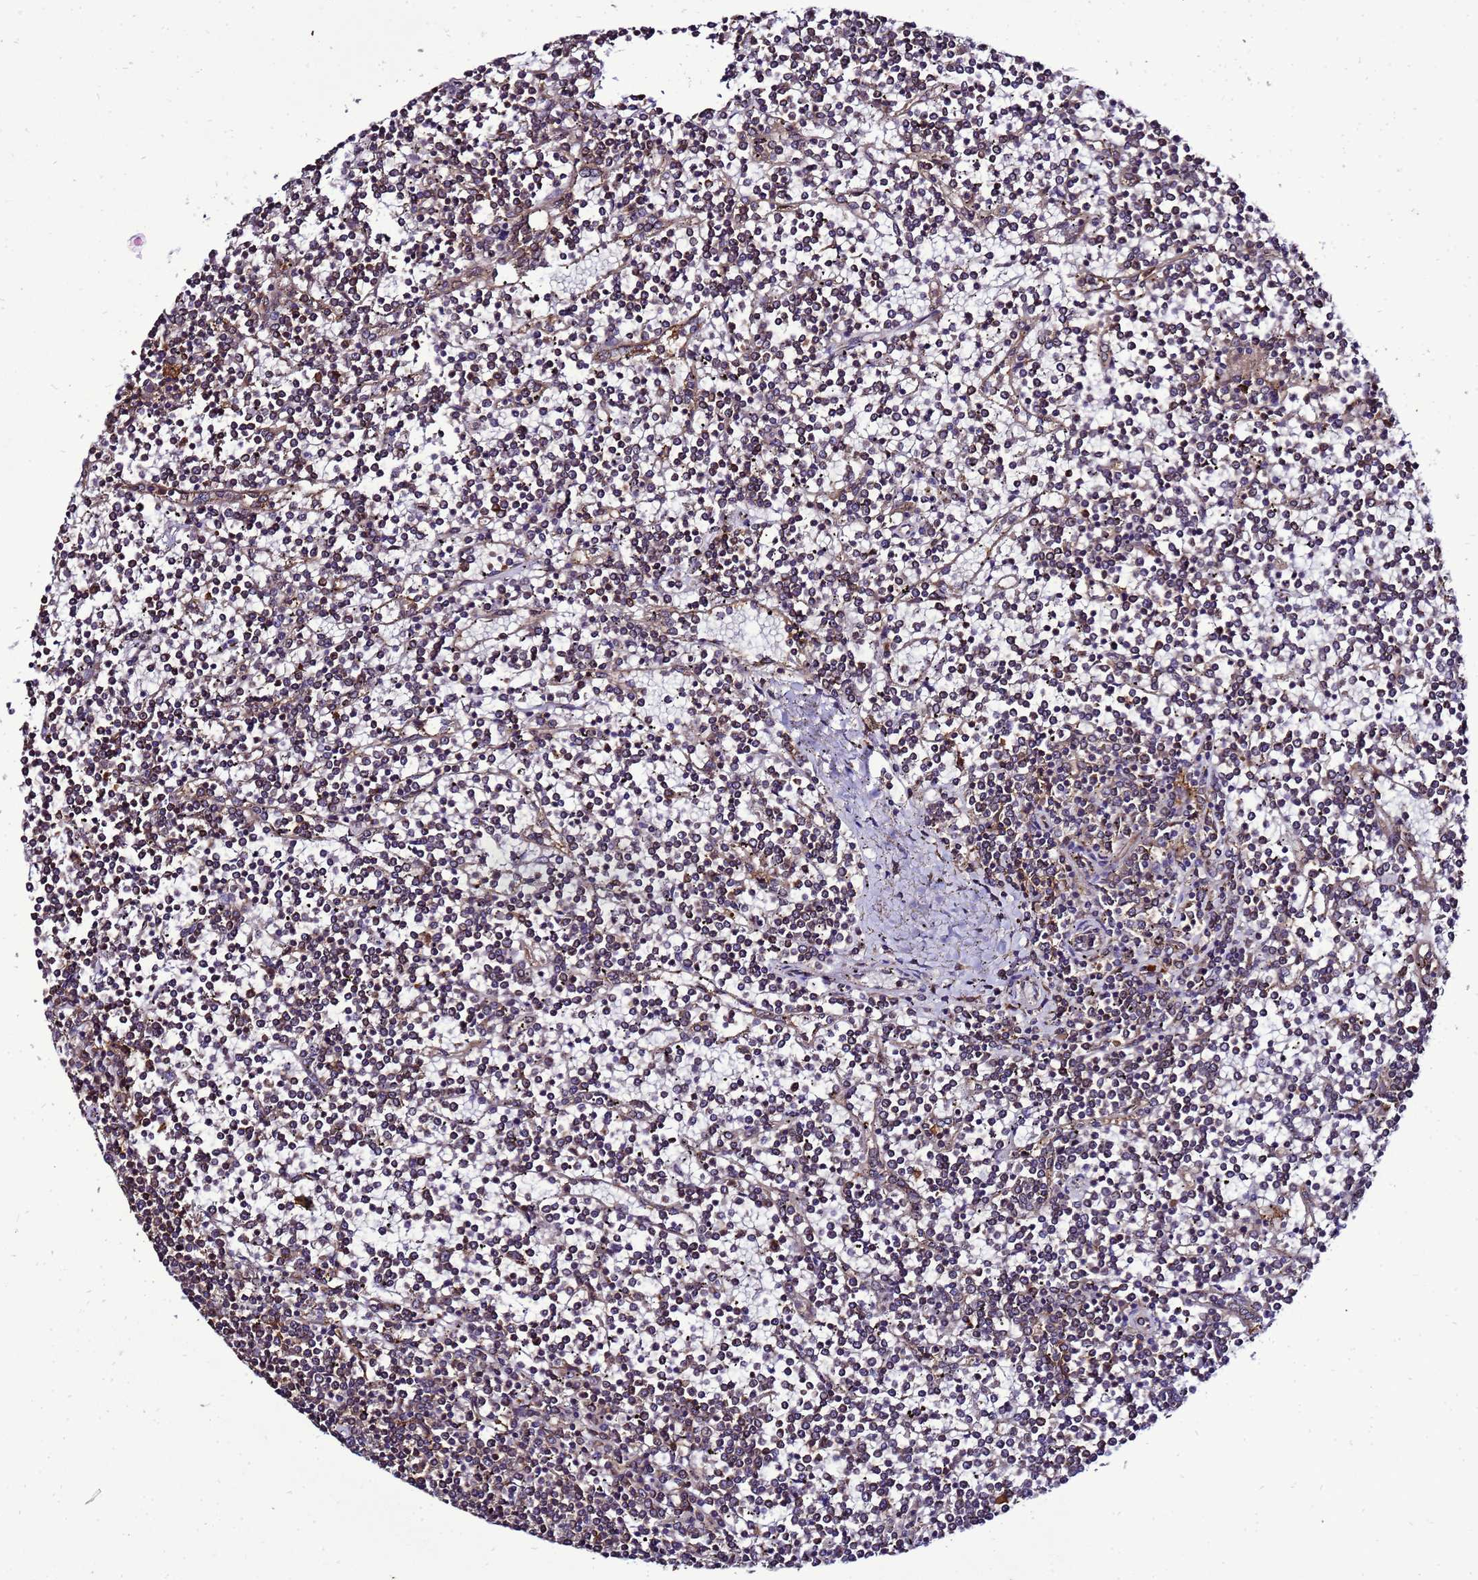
{"staining": {"intensity": "moderate", "quantity": "<25%", "location": "cytoplasmic/membranous"}, "tissue": "lymphoma", "cell_type": "Tumor cells", "image_type": "cancer", "snomed": [{"axis": "morphology", "description": "Malignant lymphoma, non-Hodgkin's type, Low grade"}, {"axis": "topography", "description": "Spleen"}], "caption": "Moderate cytoplasmic/membranous positivity is appreciated in approximately <25% of tumor cells in lymphoma. Using DAB (3,3'-diaminobenzidine) (brown) and hematoxylin (blue) stains, captured at high magnification using brightfield microscopy.", "gene": "TRABD", "patient": {"sex": "female", "age": 19}}